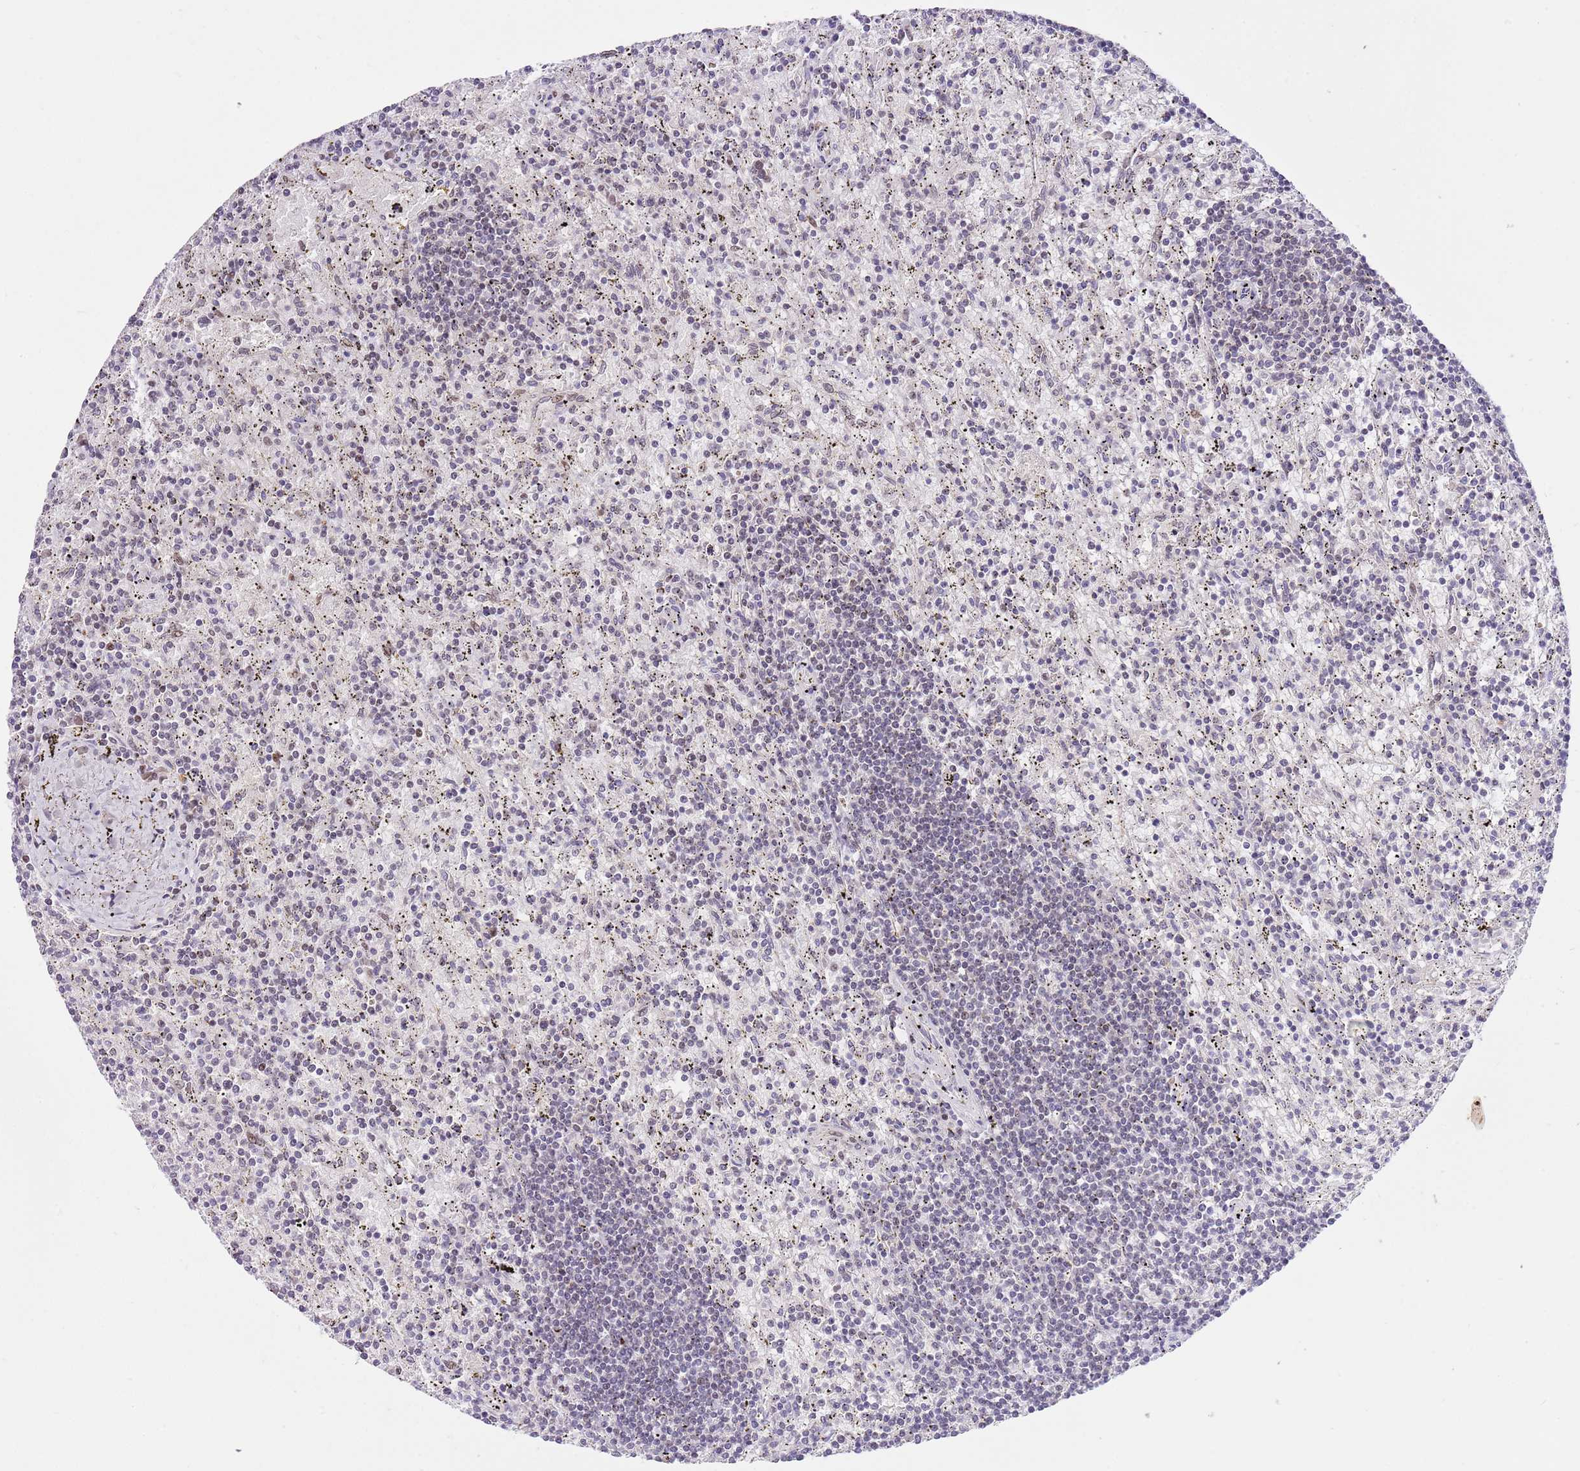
{"staining": {"intensity": "negative", "quantity": "none", "location": "none"}, "tissue": "lymphoma", "cell_type": "Tumor cells", "image_type": "cancer", "snomed": [{"axis": "morphology", "description": "Malignant lymphoma, non-Hodgkin's type, Low grade"}, {"axis": "topography", "description": "Spleen"}], "caption": "Immunohistochemical staining of malignant lymphoma, non-Hodgkin's type (low-grade) shows no significant positivity in tumor cells.", "gene": "RFK", "patient": {"sex": "male", "age": 76}}